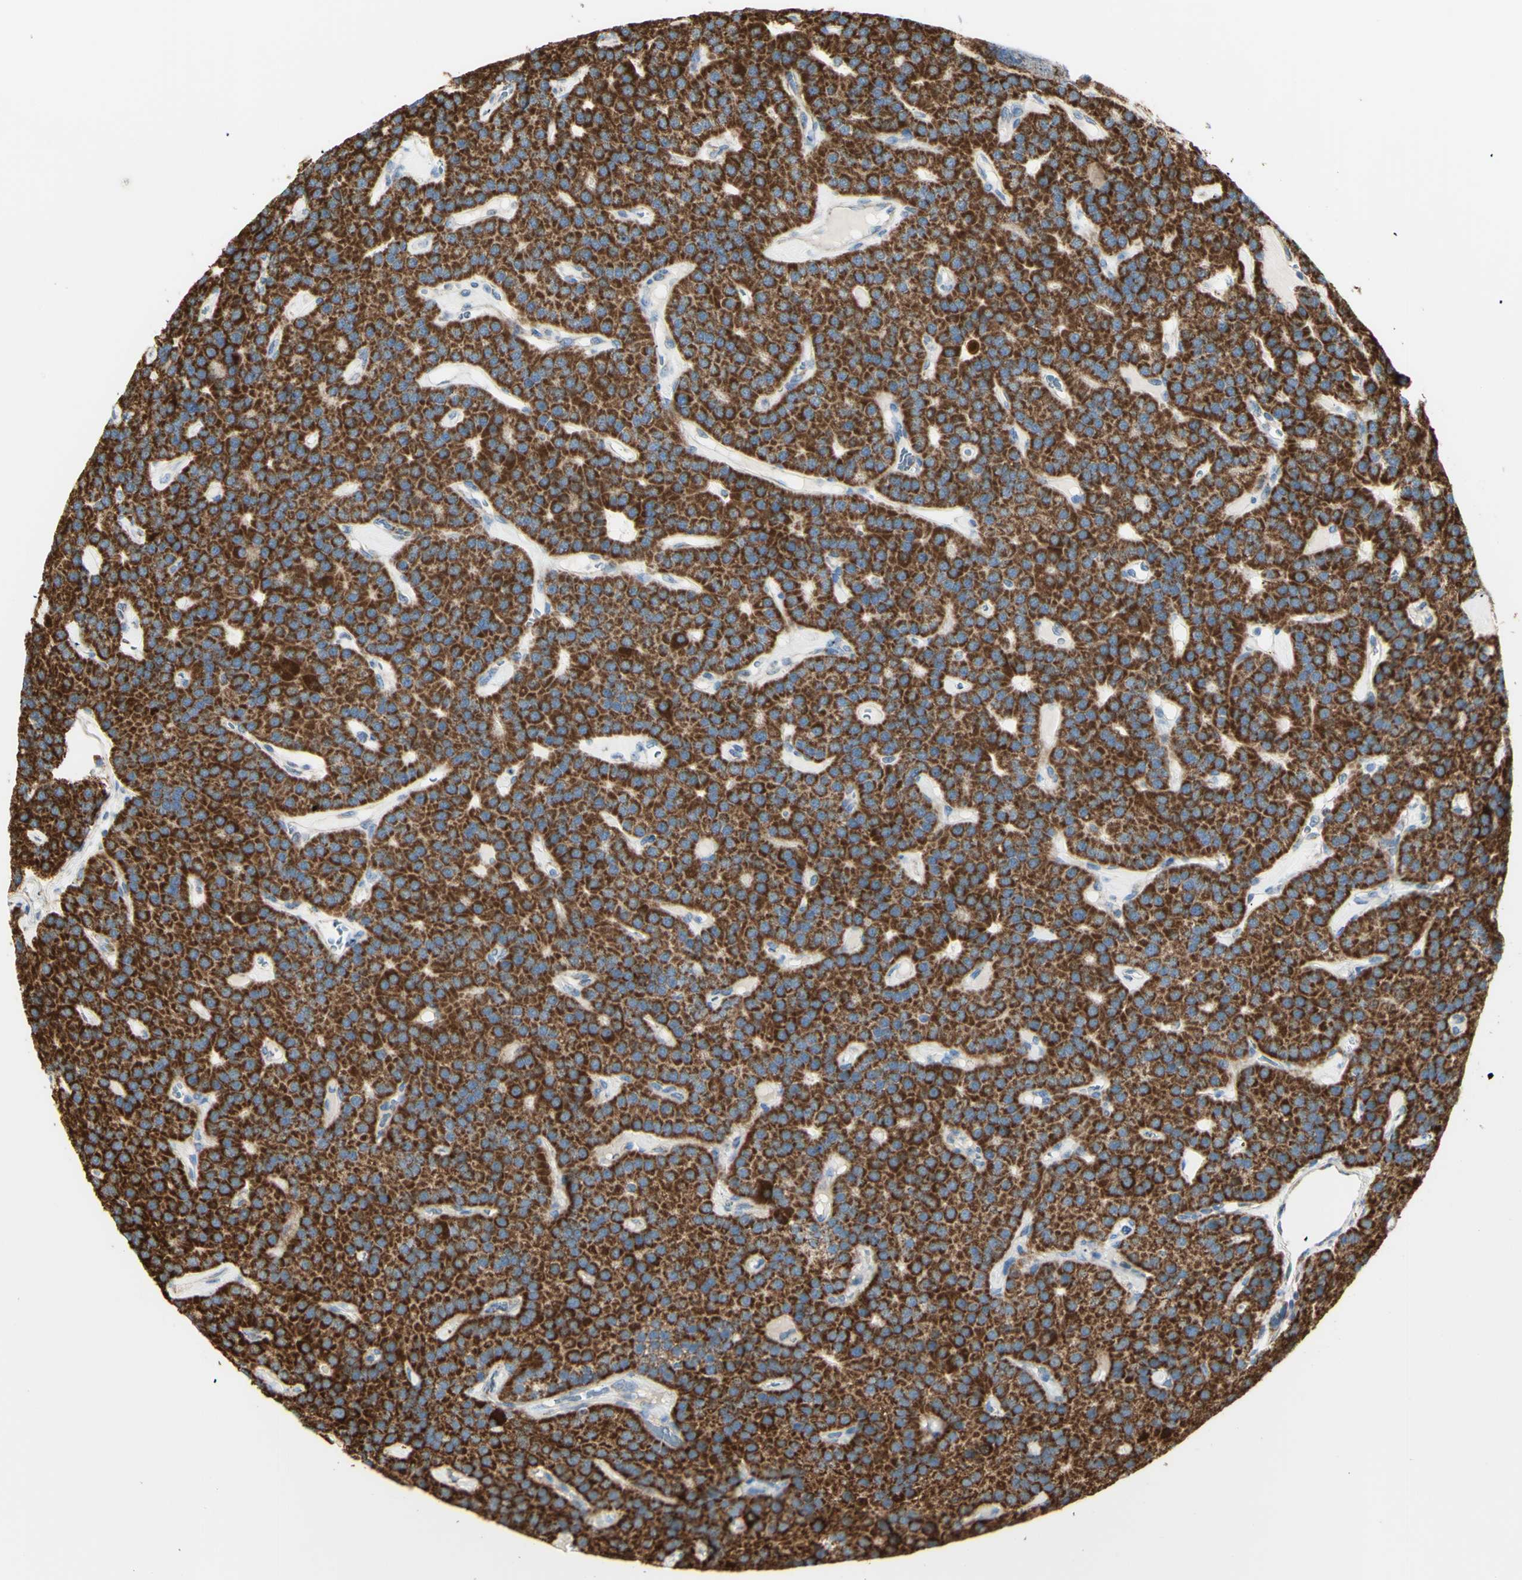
{"staining": {"intensity": "strong", "quantity": ">75%", "location": "cytoplasmic/membranous"}, "tissue": "parathyroid gland", "cell_type": "Glandular cells", "image_type": "normal", "snomed": [{"axis": "morphology", "description": "Normal tissue, NOS"}, {"axis": "morphology", "description": "Adenoma, NOS"}, {"axis": "topography", "description": "Parathyroid gland"}], "caption": "Human parathyroid gland stained with a brown dye demonstrates strong cytoplasmic/membranous positive expression in about >75% of glandular cells.", "gene": "LETM1", "patient": {"sex": "female", "age": 86}}